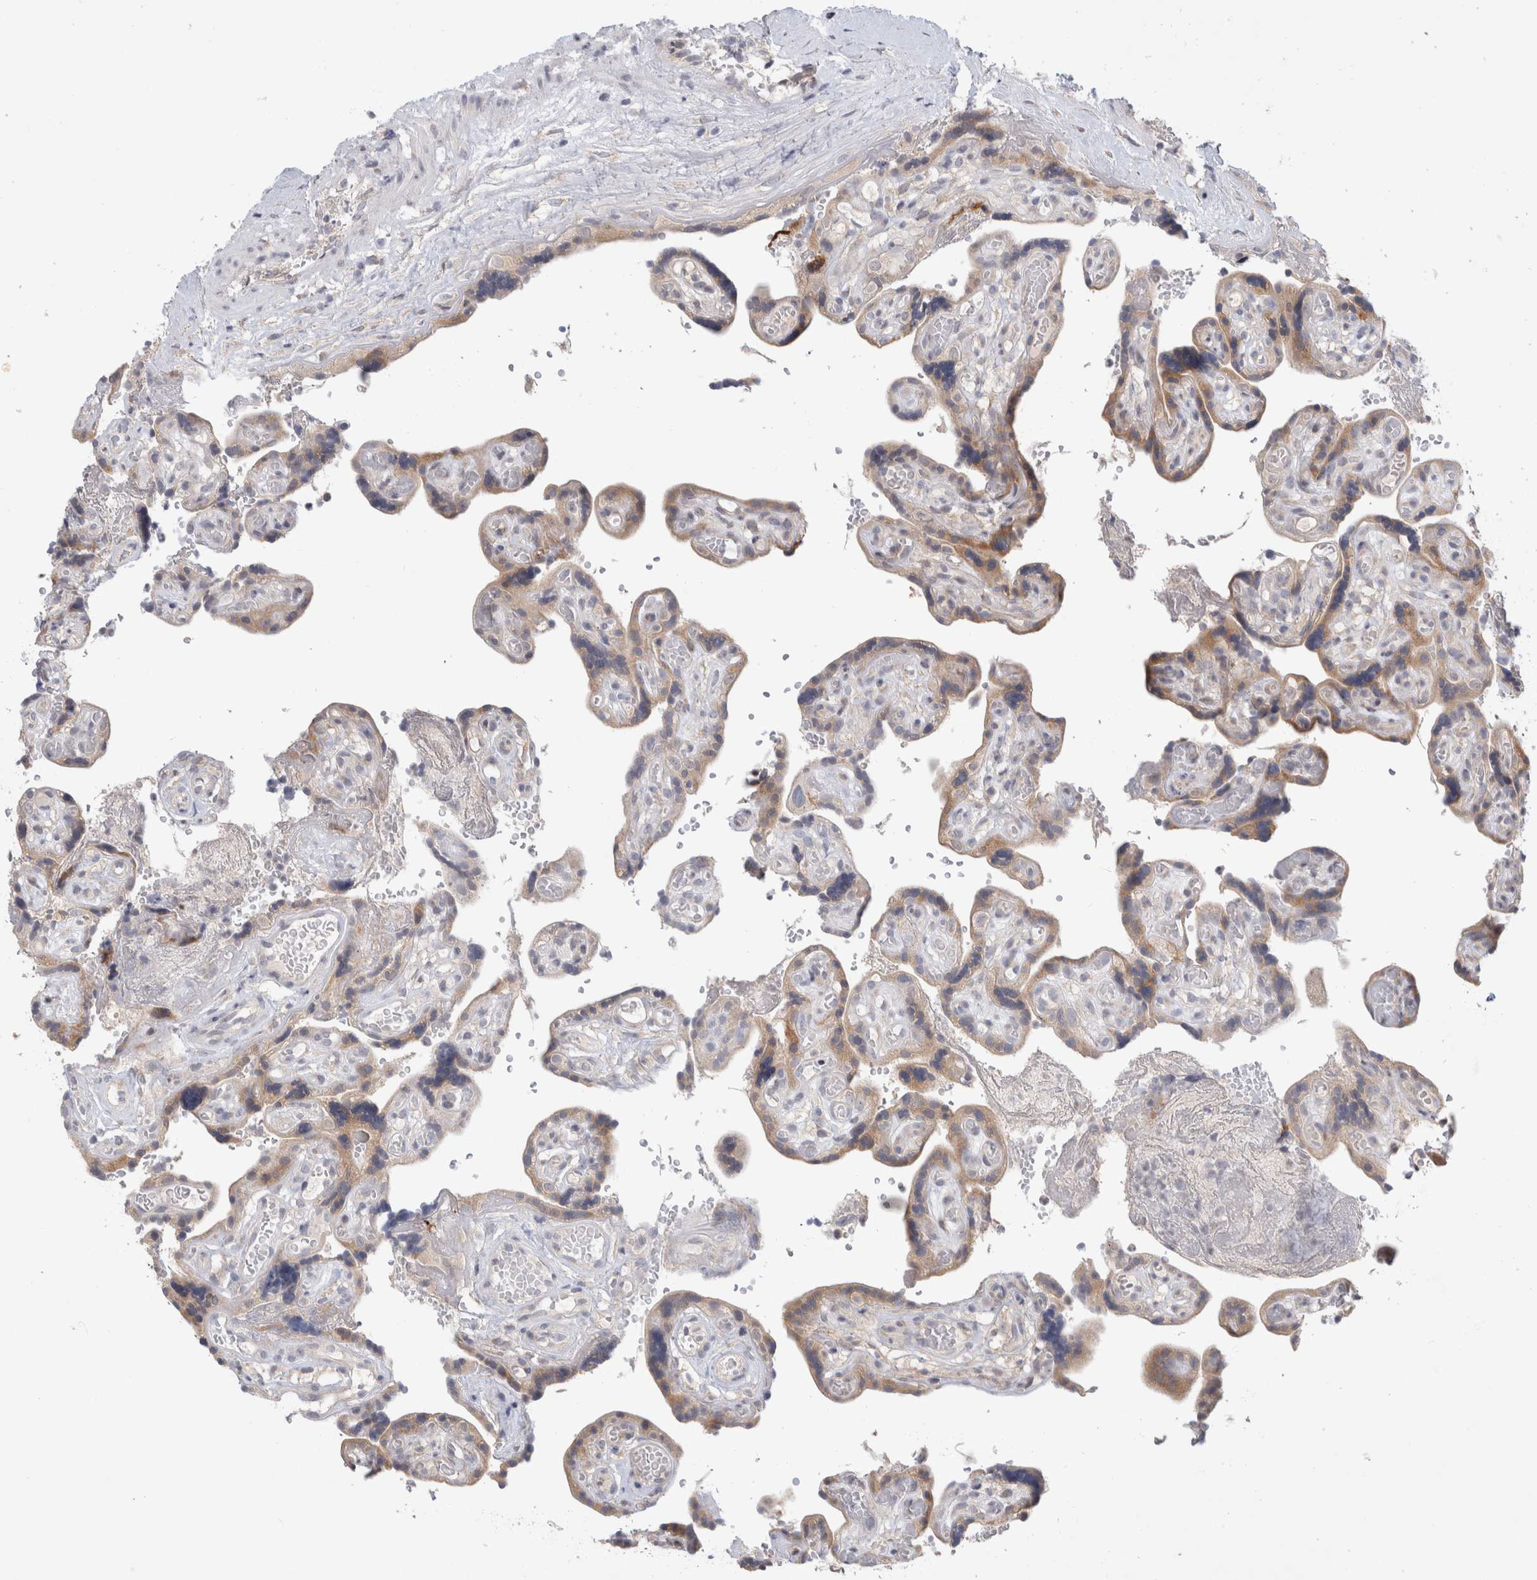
{"staining": {"intensity": "moderate", "quantity": ">75%", "location": "cytoplasmic/membranous"}, "tissue": "placenta", "cell_type": "Decidual cells", "image_type": "normal", "snomed": [{"axis": "morphology", "description": "Normal tissue, NOS"}, {"axis": "topography", "description": "Placenta"}], "caption": "The image displays staining of unremarkable placenta, revealing moderate cytoplasmic/membranous protein expression (brown color) within decidual cells. (Brightfield microscopy of DAB IHC at high magnification).", "gene": "NEDD4L", "patient": {"sex": "female", "age": 30}}